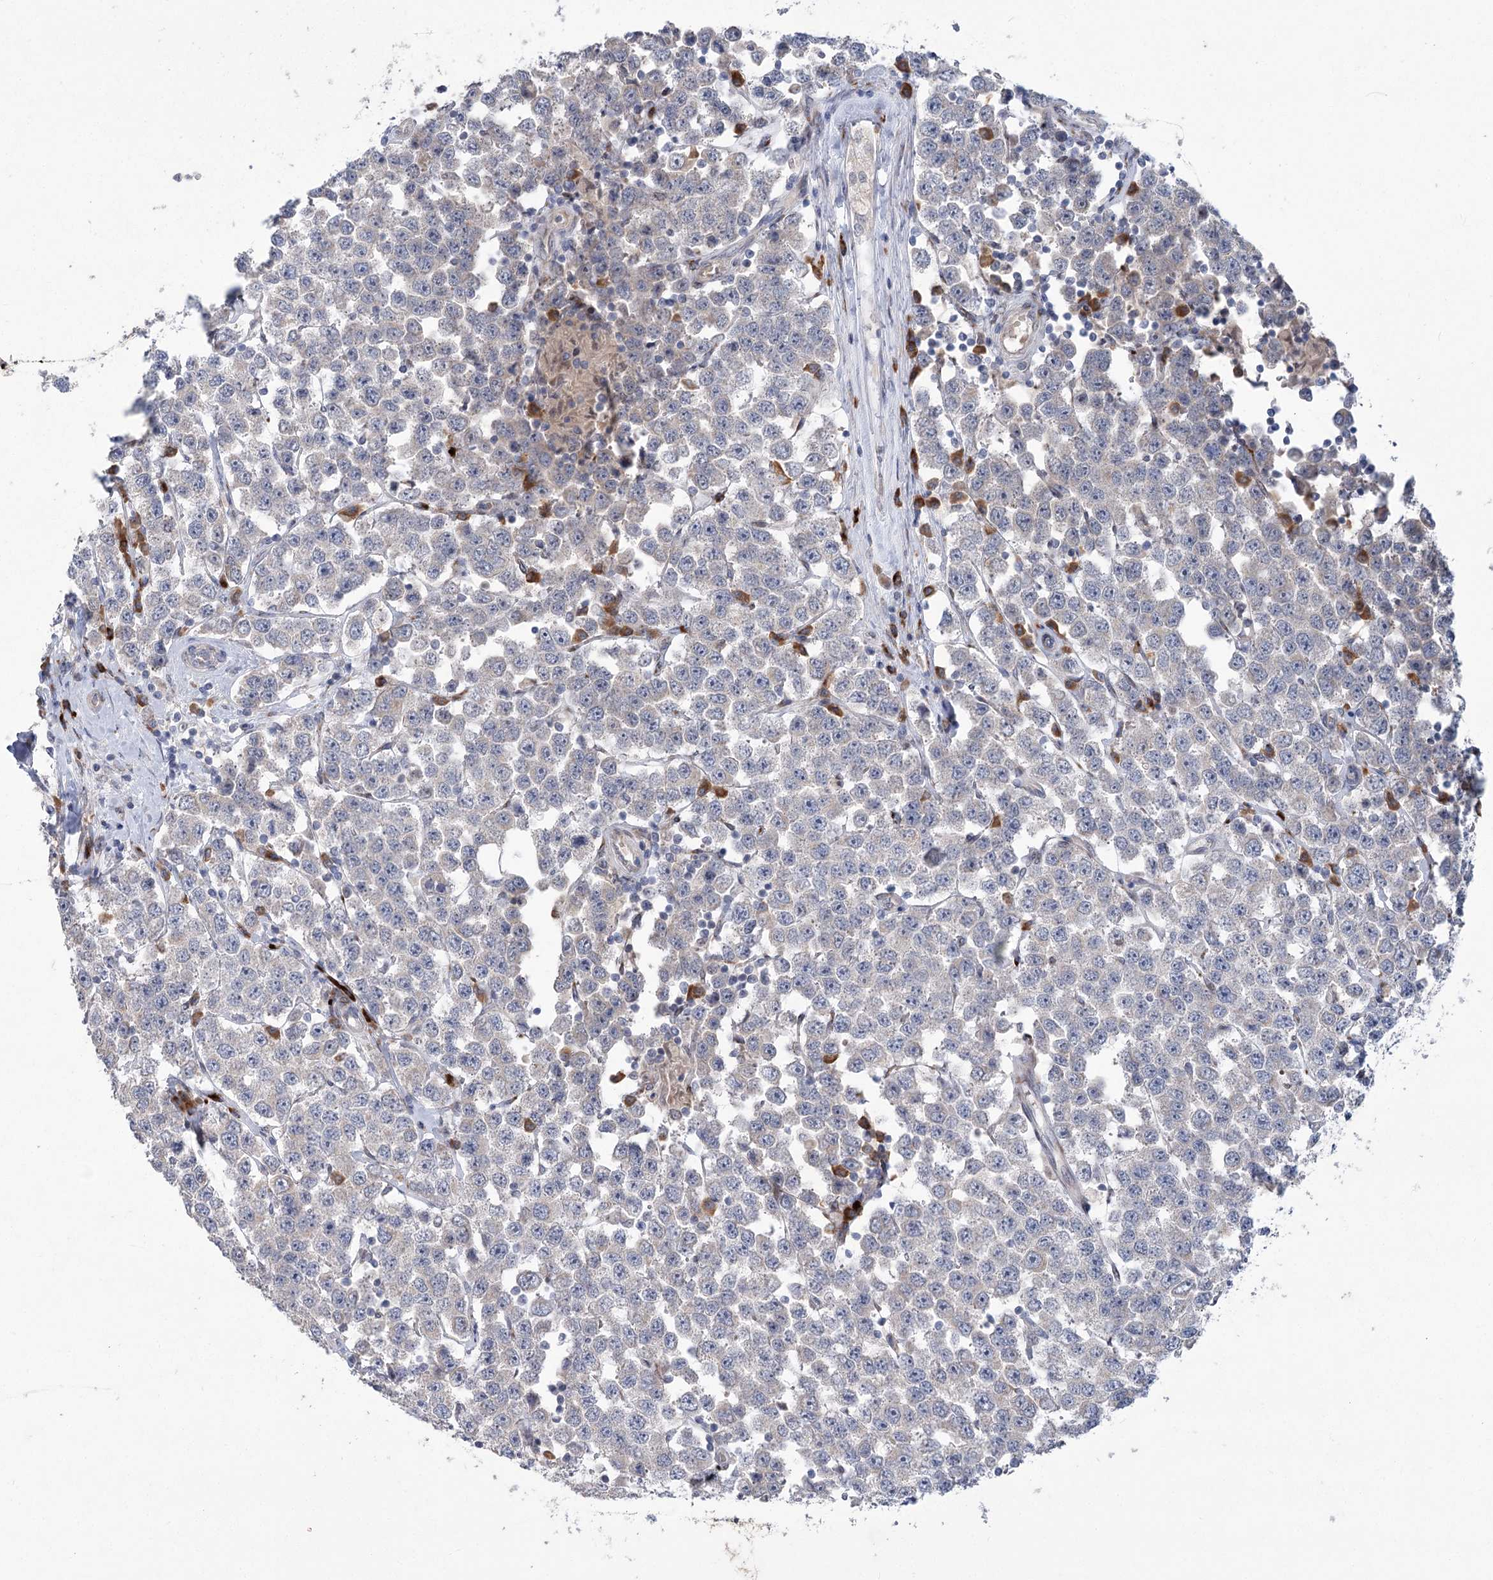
{"staining": {"intensity": "negative", "quantity": "none", "location": "none"}, "tissue": "testis cancer", "cell_type": "Tumor cells", "image_type": "cancer", "snomed": [{"axis": "morphology", "description": "Seminoma, NOS"}, {"axis": "topography", "description": "Testis"}], "caption": "Testis seminoma was stained to show a protein in brown. There is no significant expression in tumor cells. Nuclei are stained in blue.", "gene": "GCNT4", "patient": {"sex": "male", "age": 28}}